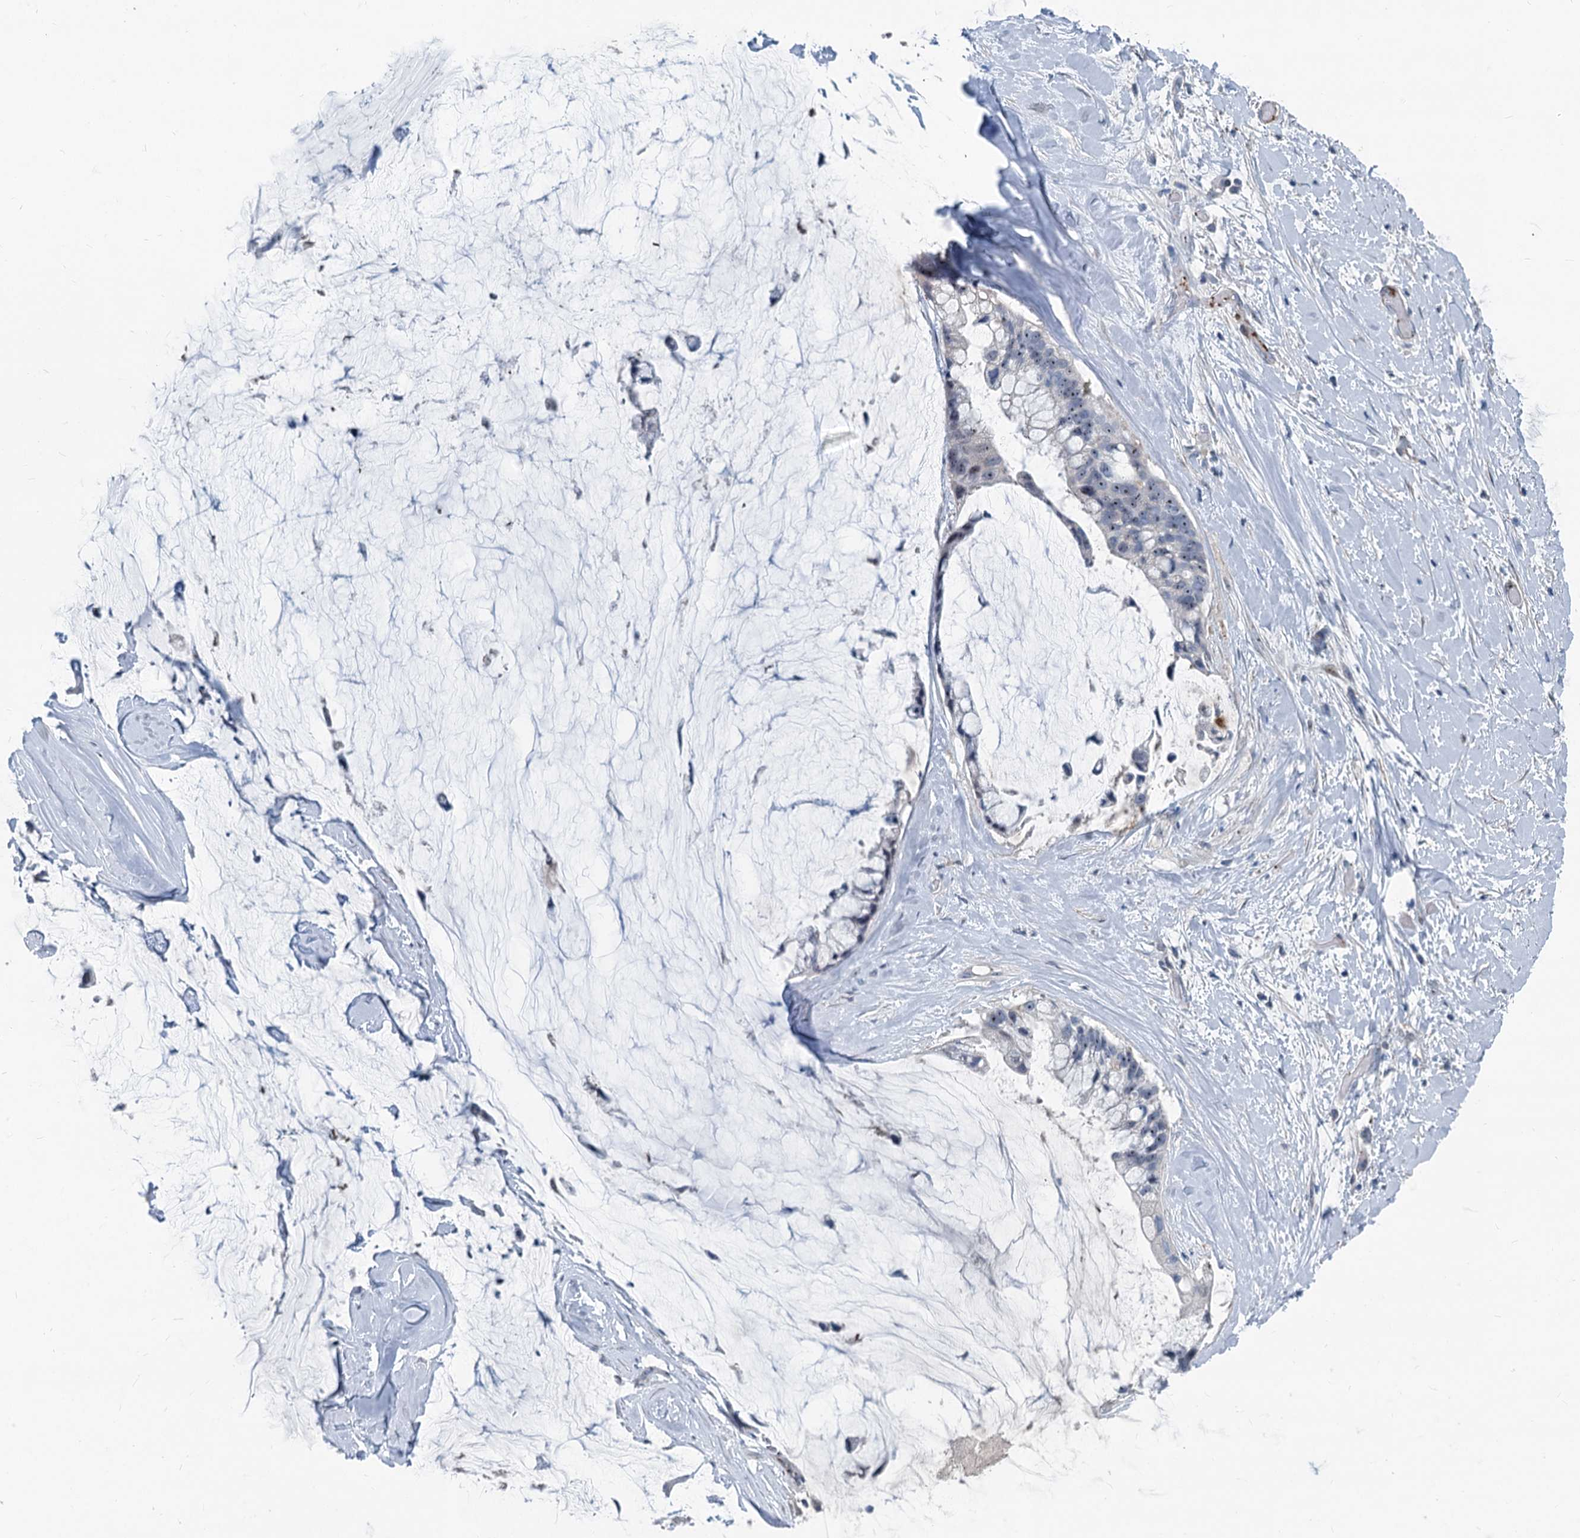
{"staining": {"intensity": "weak", "quantity": "<25%", "location": "nuclear"}, "tissue": "ovarian cancer", "cell_type": "Tumor cells", "image_type": "cancer", "snomed": [{"axis": "morphology", "description": "Cystadenocarcinoma, mucinous, NOS"}, {"axis": "topography", "description": "Ovary"}], "caption": "This is a image of IHC staining of mucinous cystadenocarcinoma (ovarian), which shows no staining in tumor cells.", "gene": "ASXL3", "patient": {"sex": "female", "age": 39}}